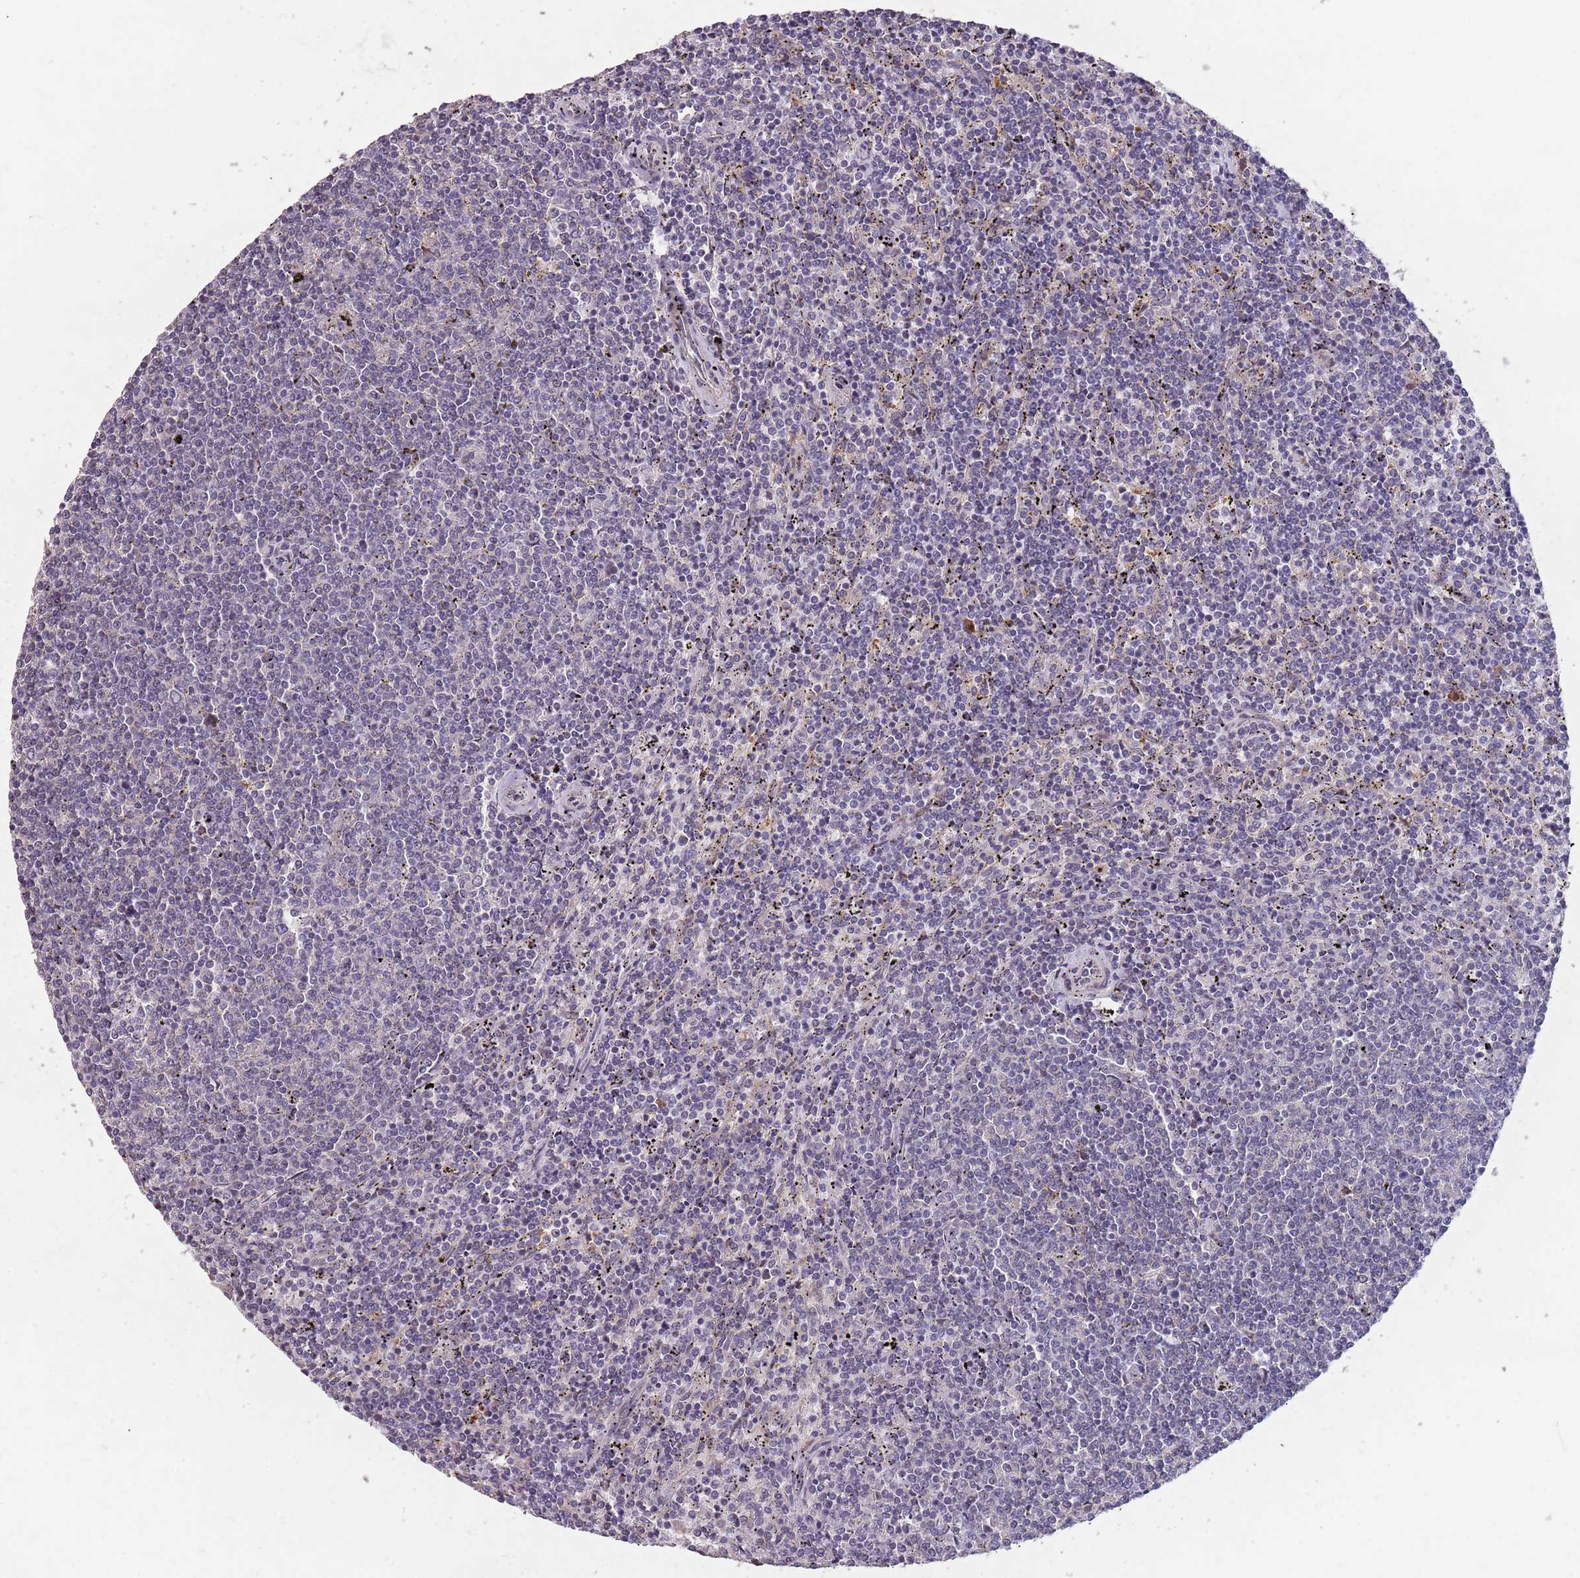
{"staining": {"intensity": "negative", "quantity": "none", "location": "none"}, "tissue": "lymphoma", "cell_type": "Tumor cells", "image_type": "cancer", "snomed": [{"axis": "morphology", "description": "Malignant lymphoma, non-Hodgkin's type, Low grade"}, {"axis": "topography", "description": "Spleen"}], "caption": "Tumor cells show no significant positivity in low-grade malignant lymphoma, non-Hodgkin's type.", "gene": "ZNF639", "patient": {"sex": "female", "age": 50}}